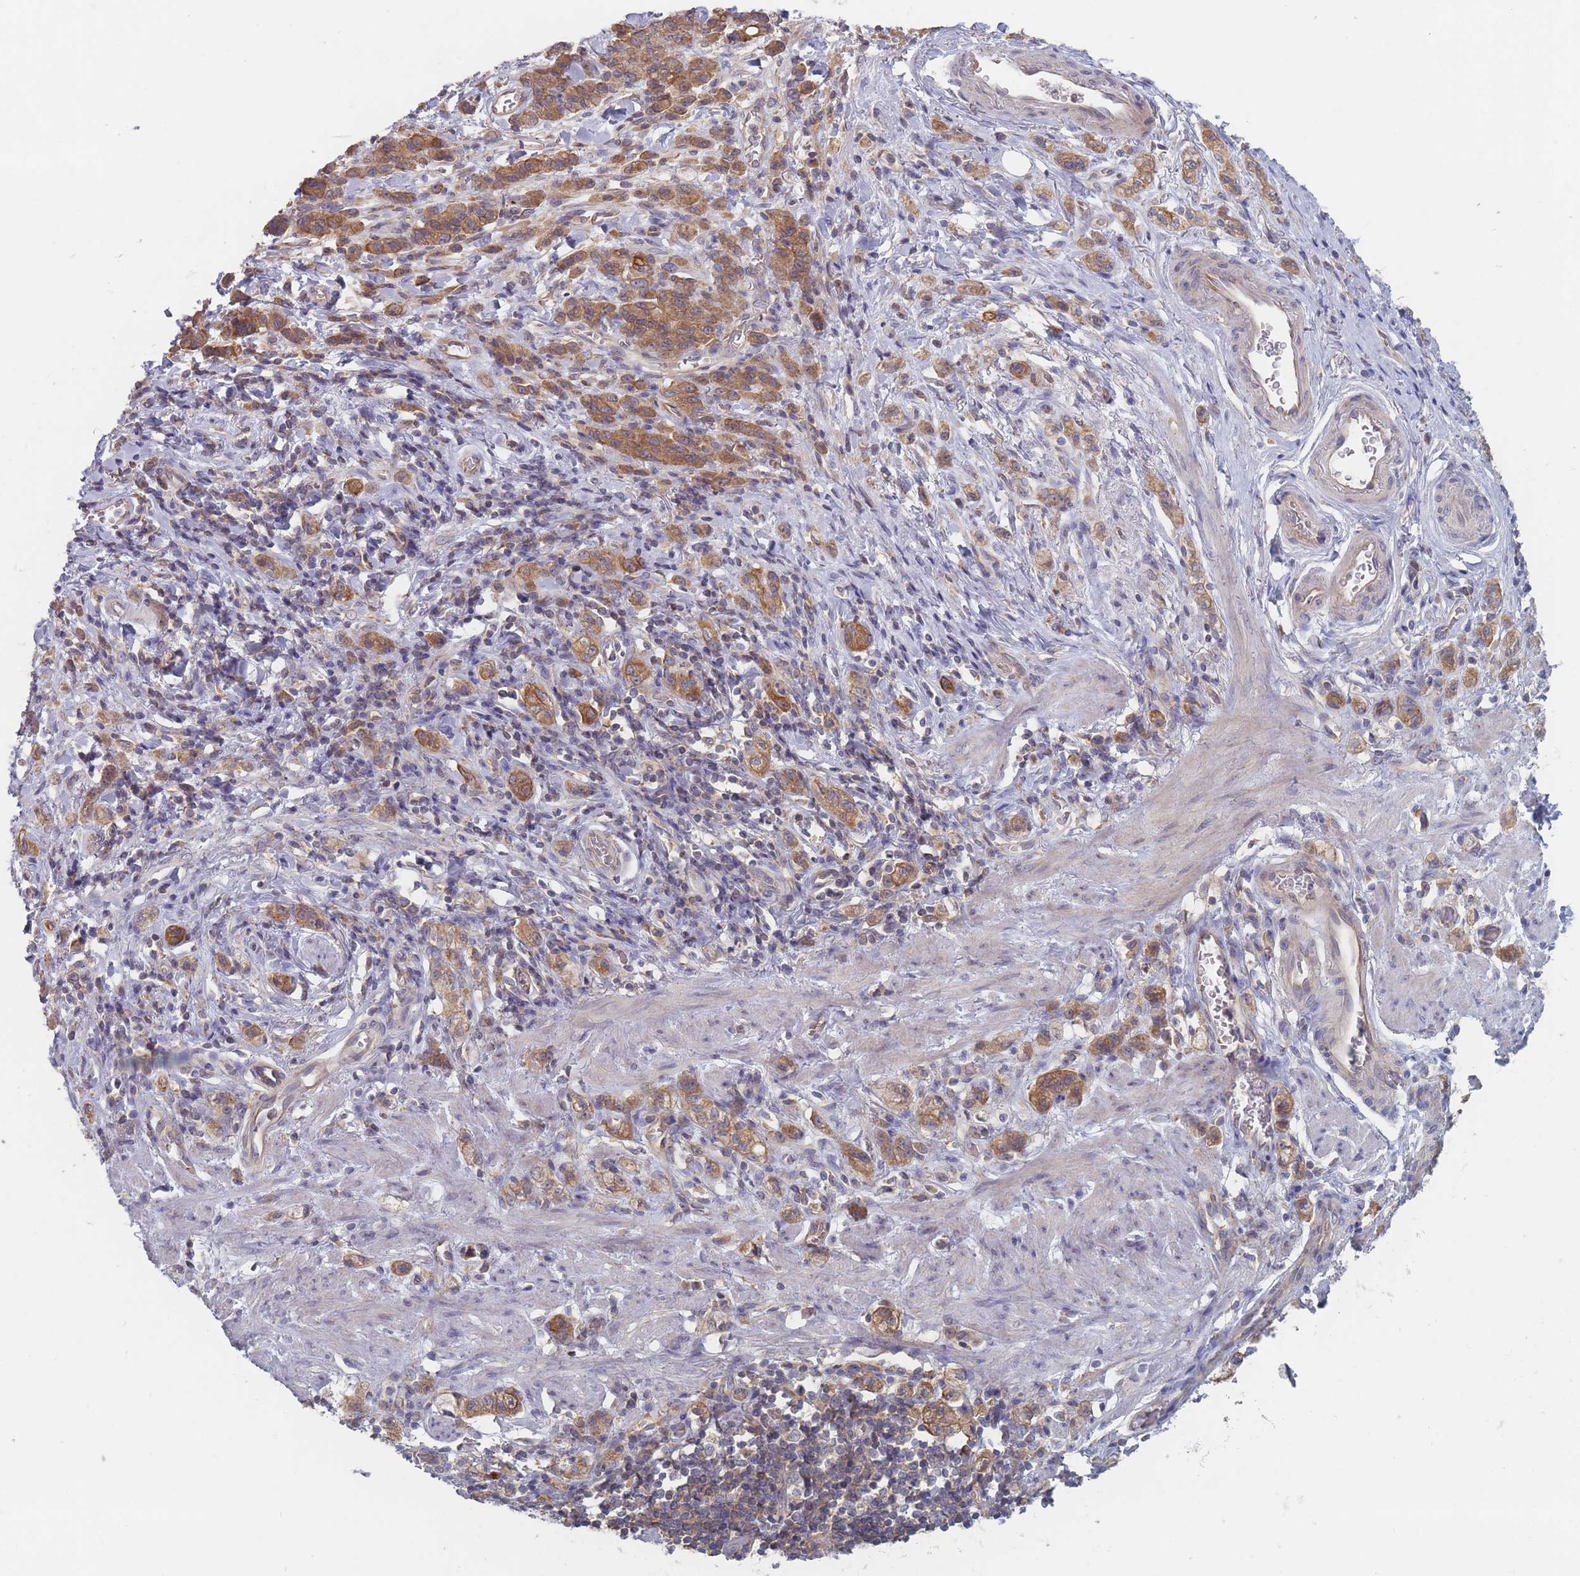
{"staining": {"intensity": "strong", "quantity": ">75%", "location": "cytoplasmic/membranous"}, "tissue": "stomach cancer", "cell_type": "Tumor cells", "image_type": "cancer", "snomed": [{"axis": "morphology", "description": "Adenocarcinoma, NOS"}, {"axis": "topography", "description": "Stomach"}], "caption": "Immunohistochemistry (IHC) (DAB) staining of stomach cancer (adenocarcinoma) demonstrates strong cytoplasmic/membranous protein staining in about >75% of tumor cells. (Brightfield microscopy of DAB IHC at high magnification).", "gene": "EFCC1", "patient": {"sex": "male", "age": 77}}